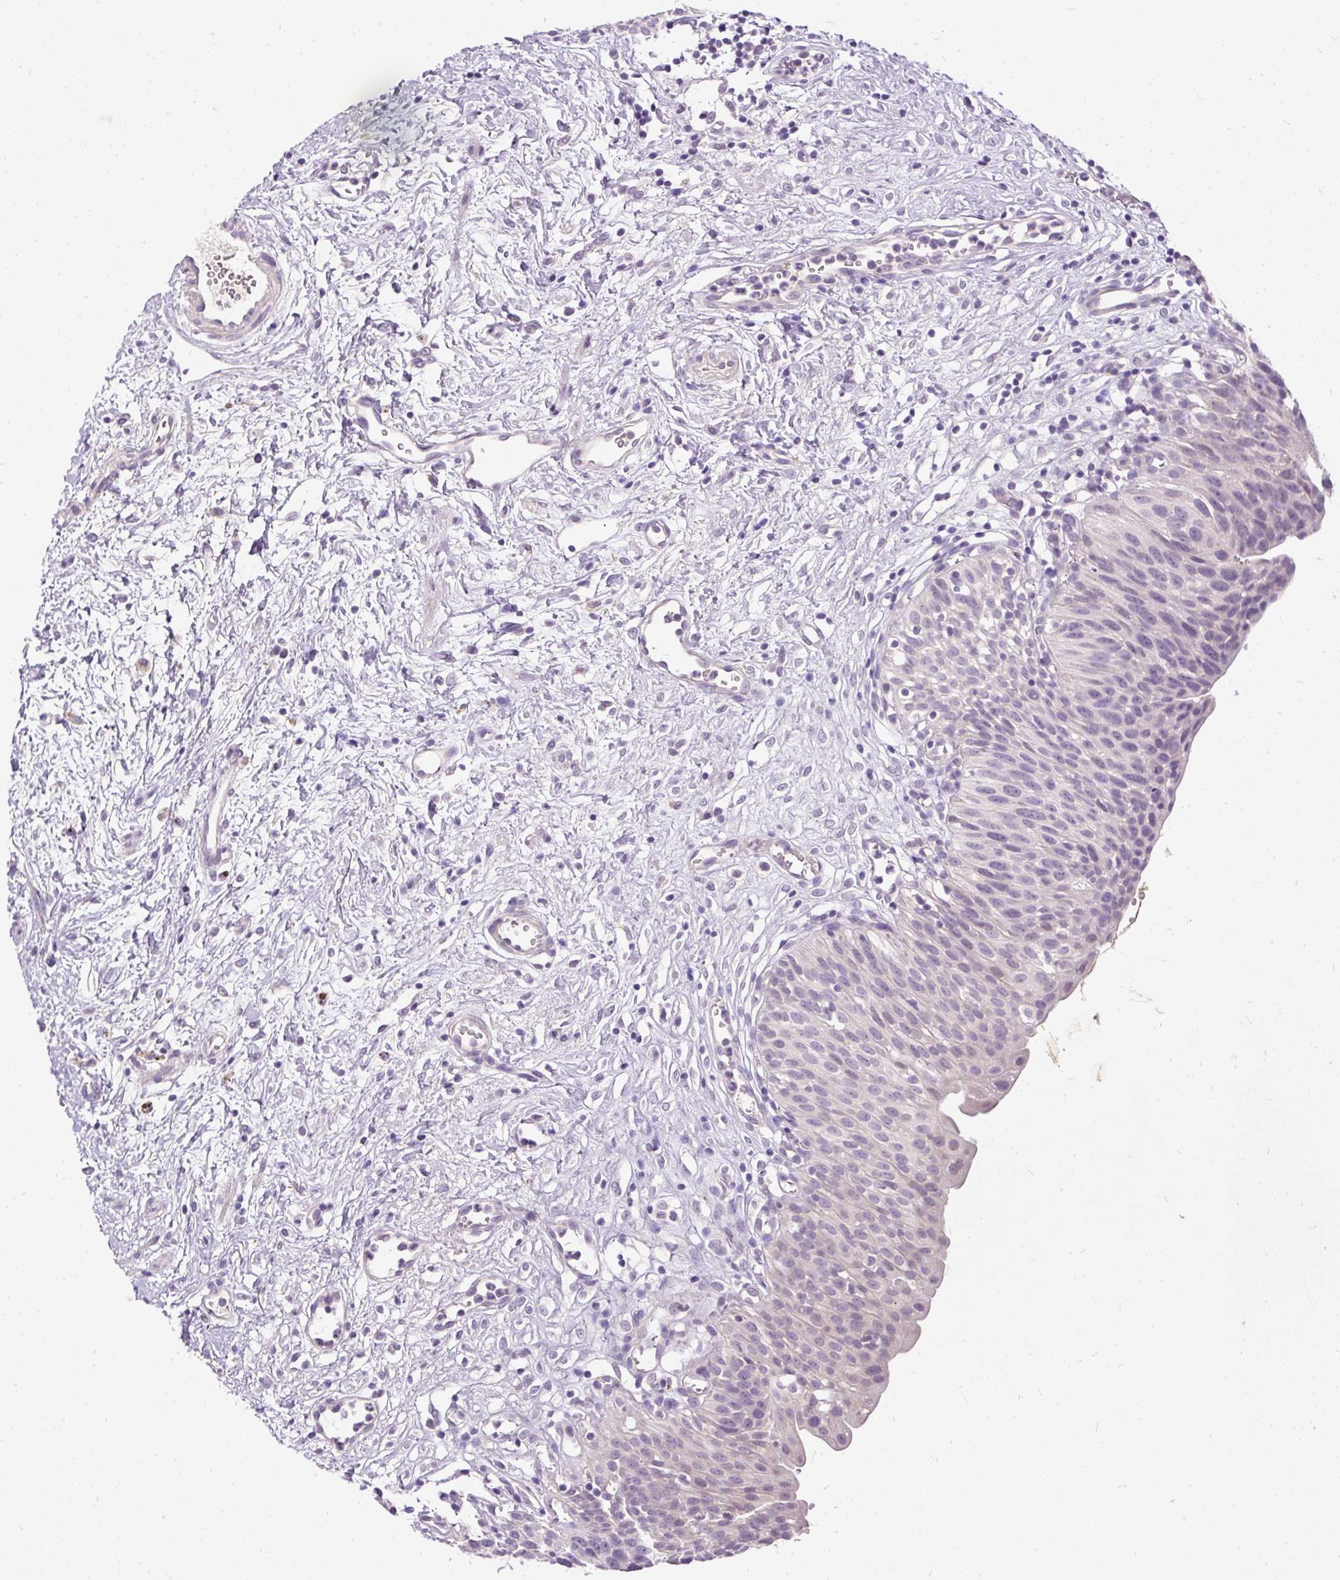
{"staining": {"intensity": "negative", "quantity": "none", "location": "none"}, "tissue": "urinary bladder", "cell_type": "Urothelial cells", "image_type": "normal", "snomed": [{"axis": "morphology", "description": "Normal tissue, NOS"}, {"axis": "topography", "description": "Urinary bladder"}], "caption": "The image shows no significant staining in urothelial cells of urinary bladder. (Brightfield microscopy of DAB immunohistochemistry at high magnification).", "gene": "KRTAP20", "patient": {"sex": "male", "age": 51}}